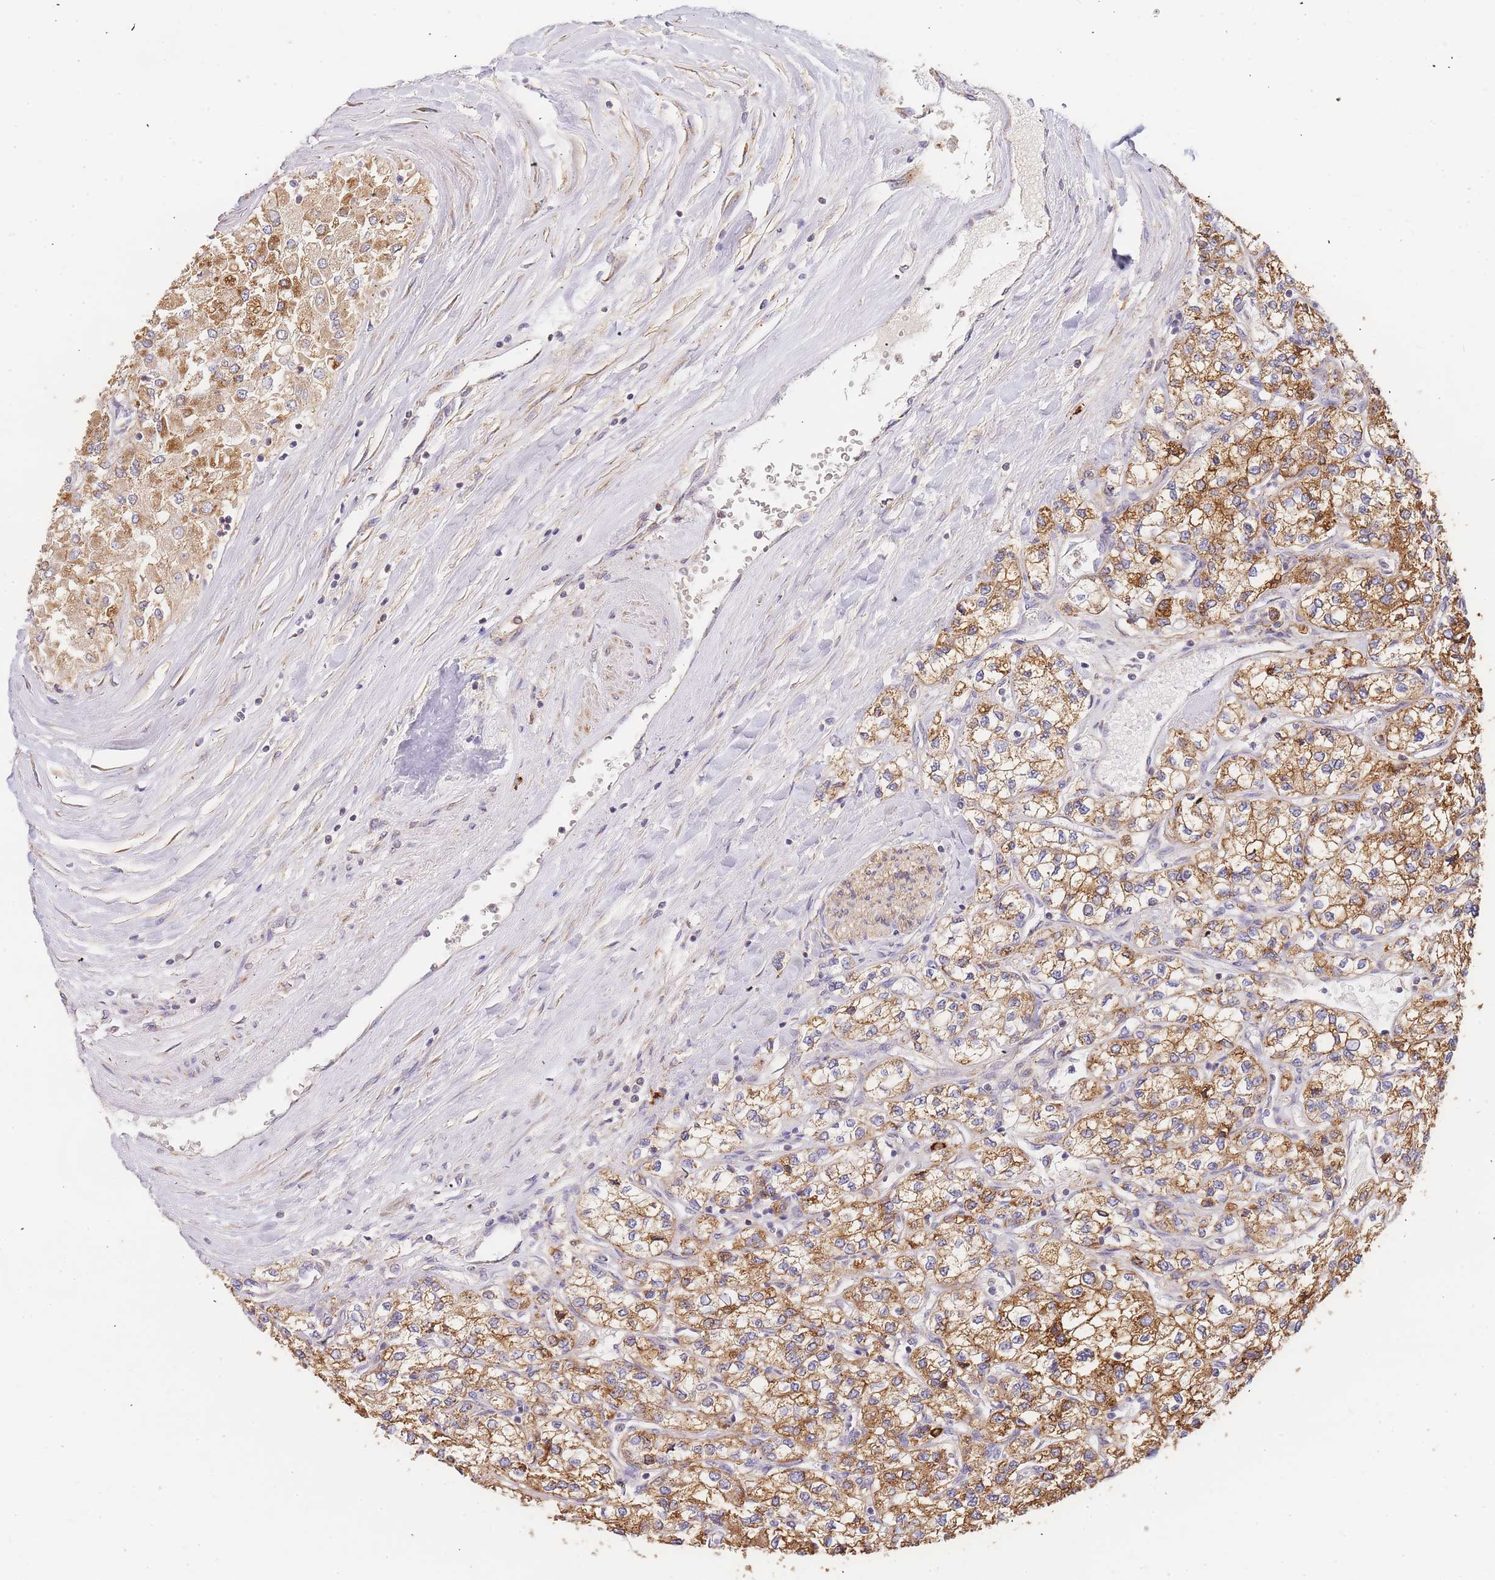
{"staining": {"intensity": "moderate", "quantity": ">75%", "location": "cytoplasmic/membranous"}, "tissue": "renal cancer", "cell_type": "Tumor cells", "image_type": "cancer", "snomed": [{"axis": "morphology", "description": "Adenocarcinoma, NOS"}, {"axis": "topography", "description": "Kidney"}], "caption": "High-magnification brightfield microscopy of renal cancer (adenocarcinoma) stained with DAB (3,3'-diaminobenzidine) (brown) and counterstained with hematoxylin (blue). tumor cells exhibit moderate cytoplasmic/membranous staining is seen in about>75% of cells. (DAB (3,3'-diaminobenzidine) IHC, brown staining for protein, blue staining for nuclei).", "gene": "ADCY9", "patient": {"sex": "male", "age": 80}}